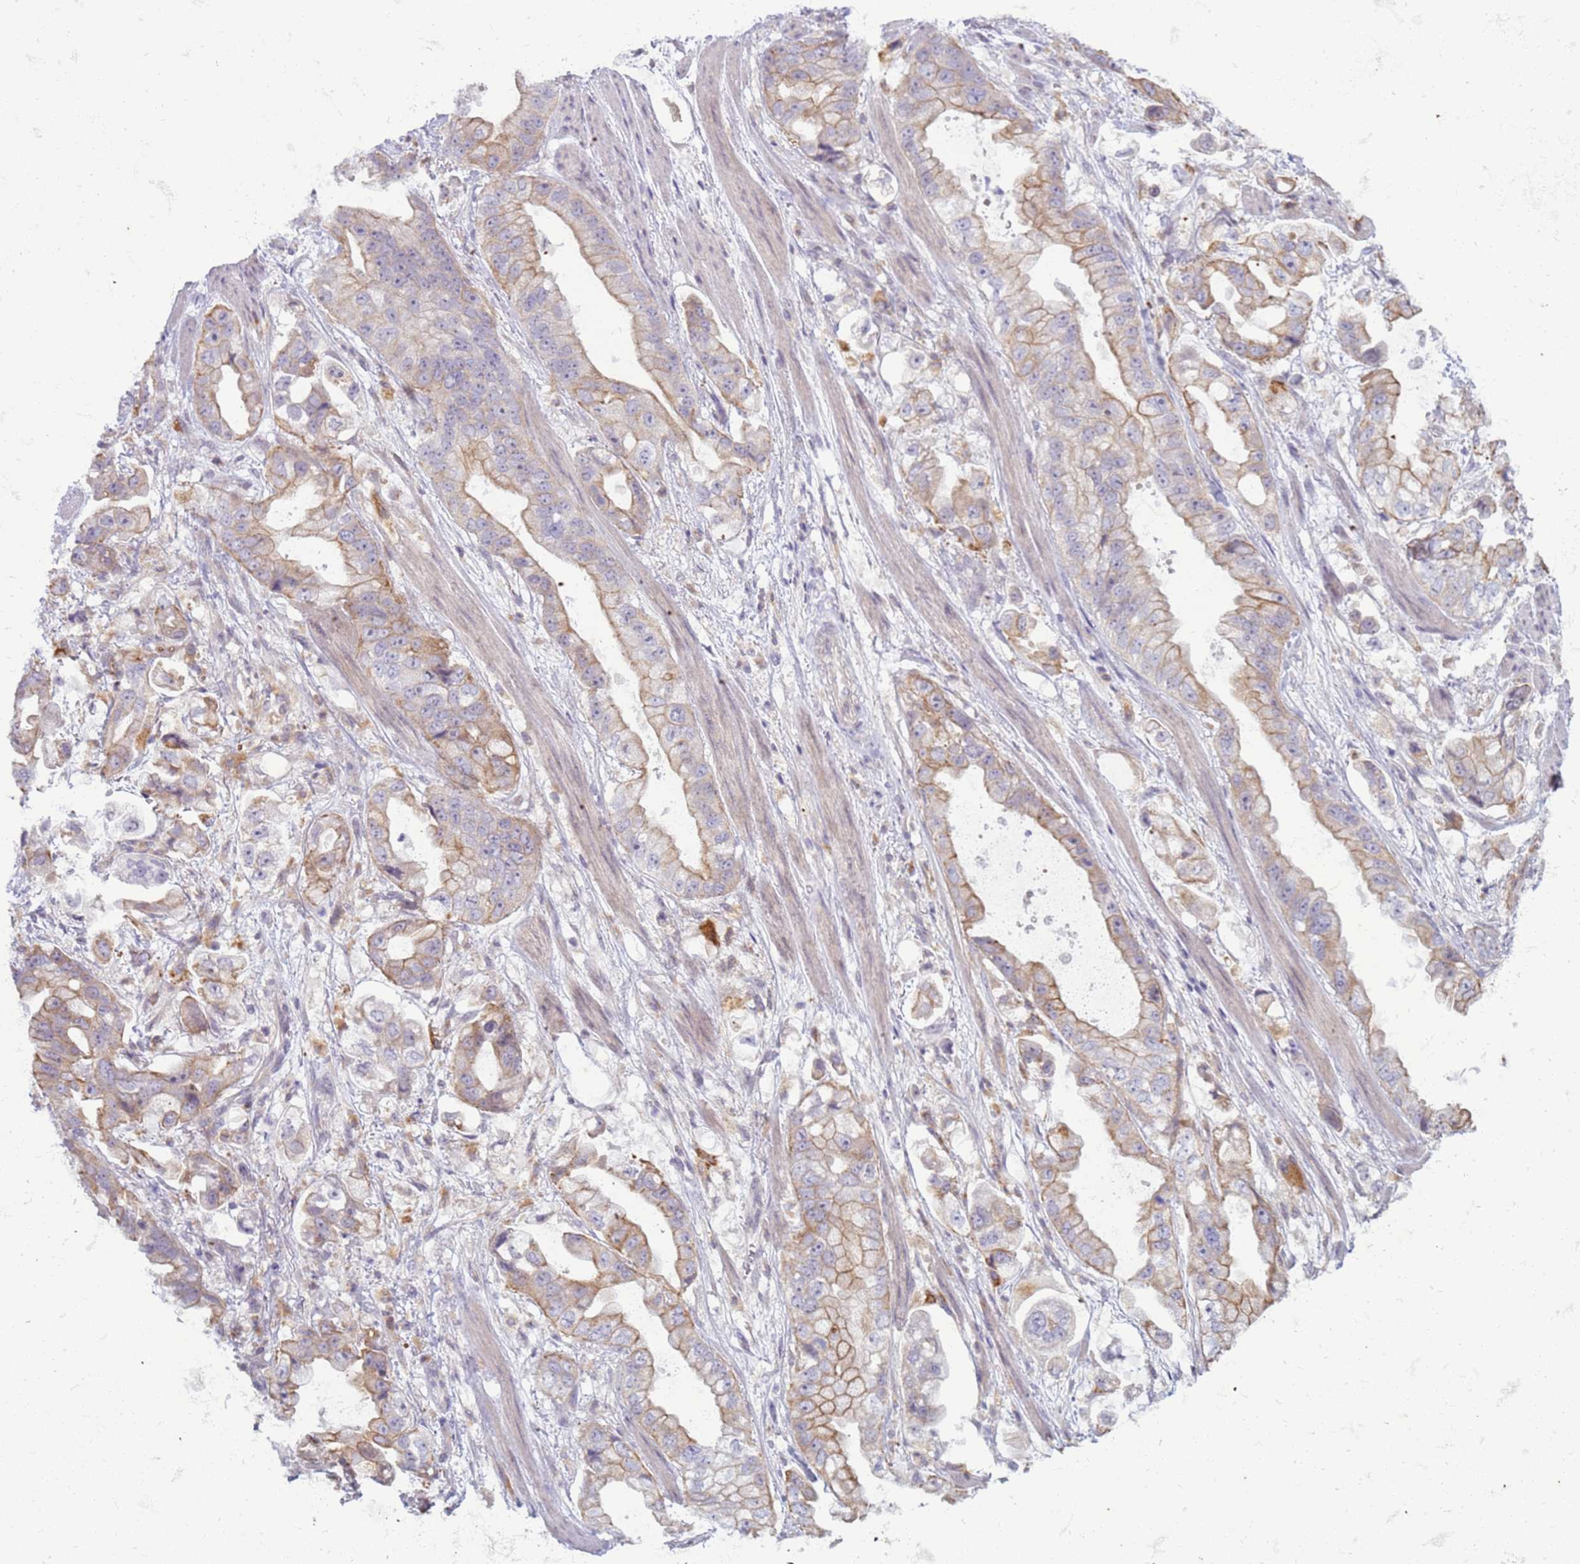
{"staining": {"intensity": "moderate", "quantity": "<25%", "location": "cytoplasmic/membranous"}, "tissue": "stomach cancer", "cell_type": "Tumor cells", "image_type": "cancer", "snomed": [{"axis": "morphology", "description": "Adenocarcinoma, NOS"}, {"axis": "topography", "description": "Stomach"}], "caption": "The immunohistochemical stain shows moderate cytoplasmic/membranous staining in tumor cells of adenocarcinoma (stomach) tissue.", "gene": "SLC15A3", "patient": {"sex": "male", "age": 62}}